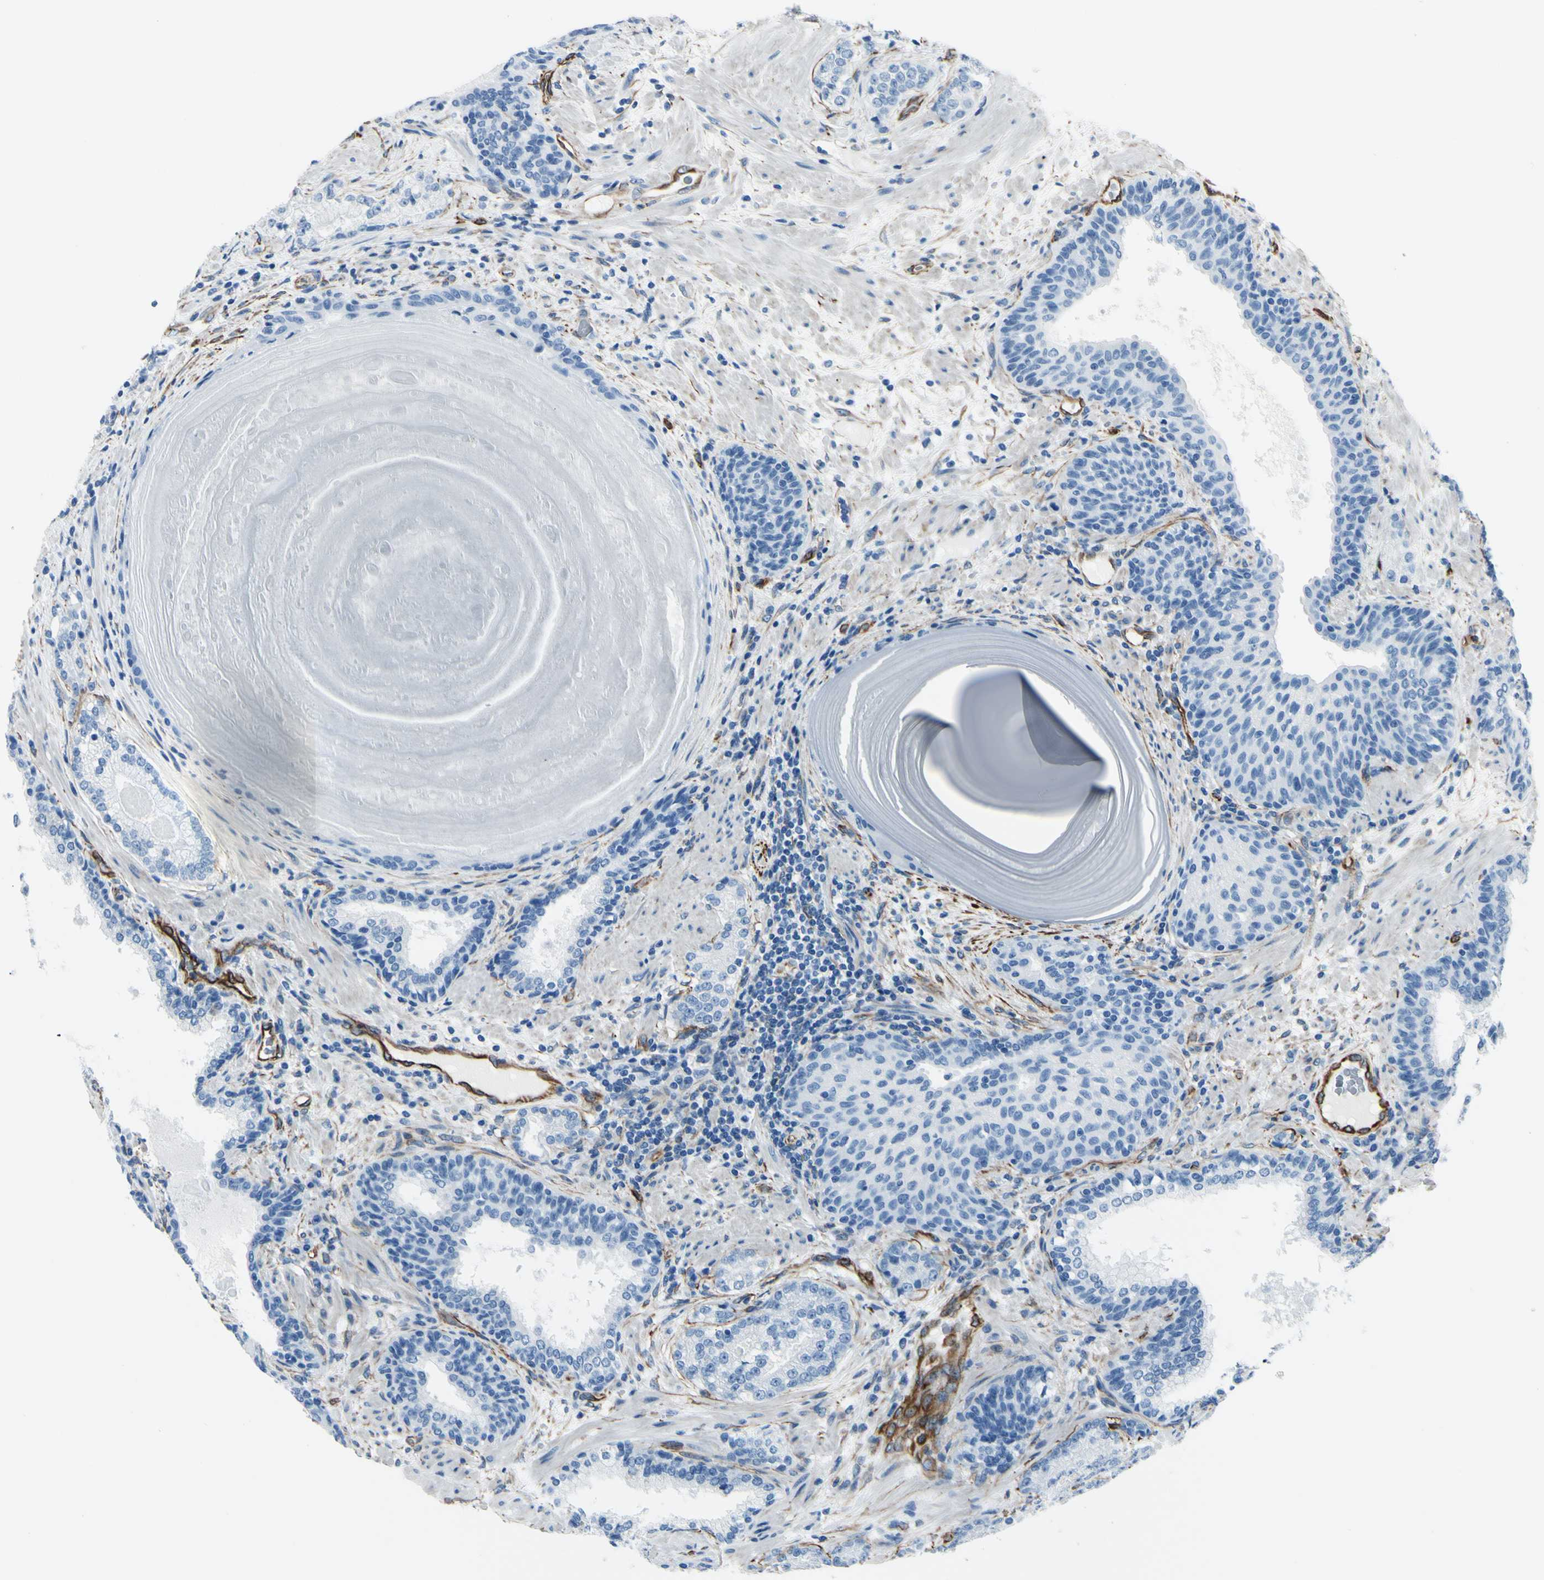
{"staining": {"intensity": "negative", "quantity": "none", "location": "none"}, "tissue": "prostate cancer", "cell_type": "Tumor cells", "image_type": "cancer", "snomed": [{"axis": "morphology", "description": "Adenocarcinoma, High grade"}, {"axis": "topography", "description": "Prostate"}], "caption": "Human high-grade adenocarcinoma (prostate) stained for a protein using immunohistochemistry (IHC) displays no staining in tumor cells.", "gene": "PTH2R", "patient": {"sex": "male", "age": 61}}